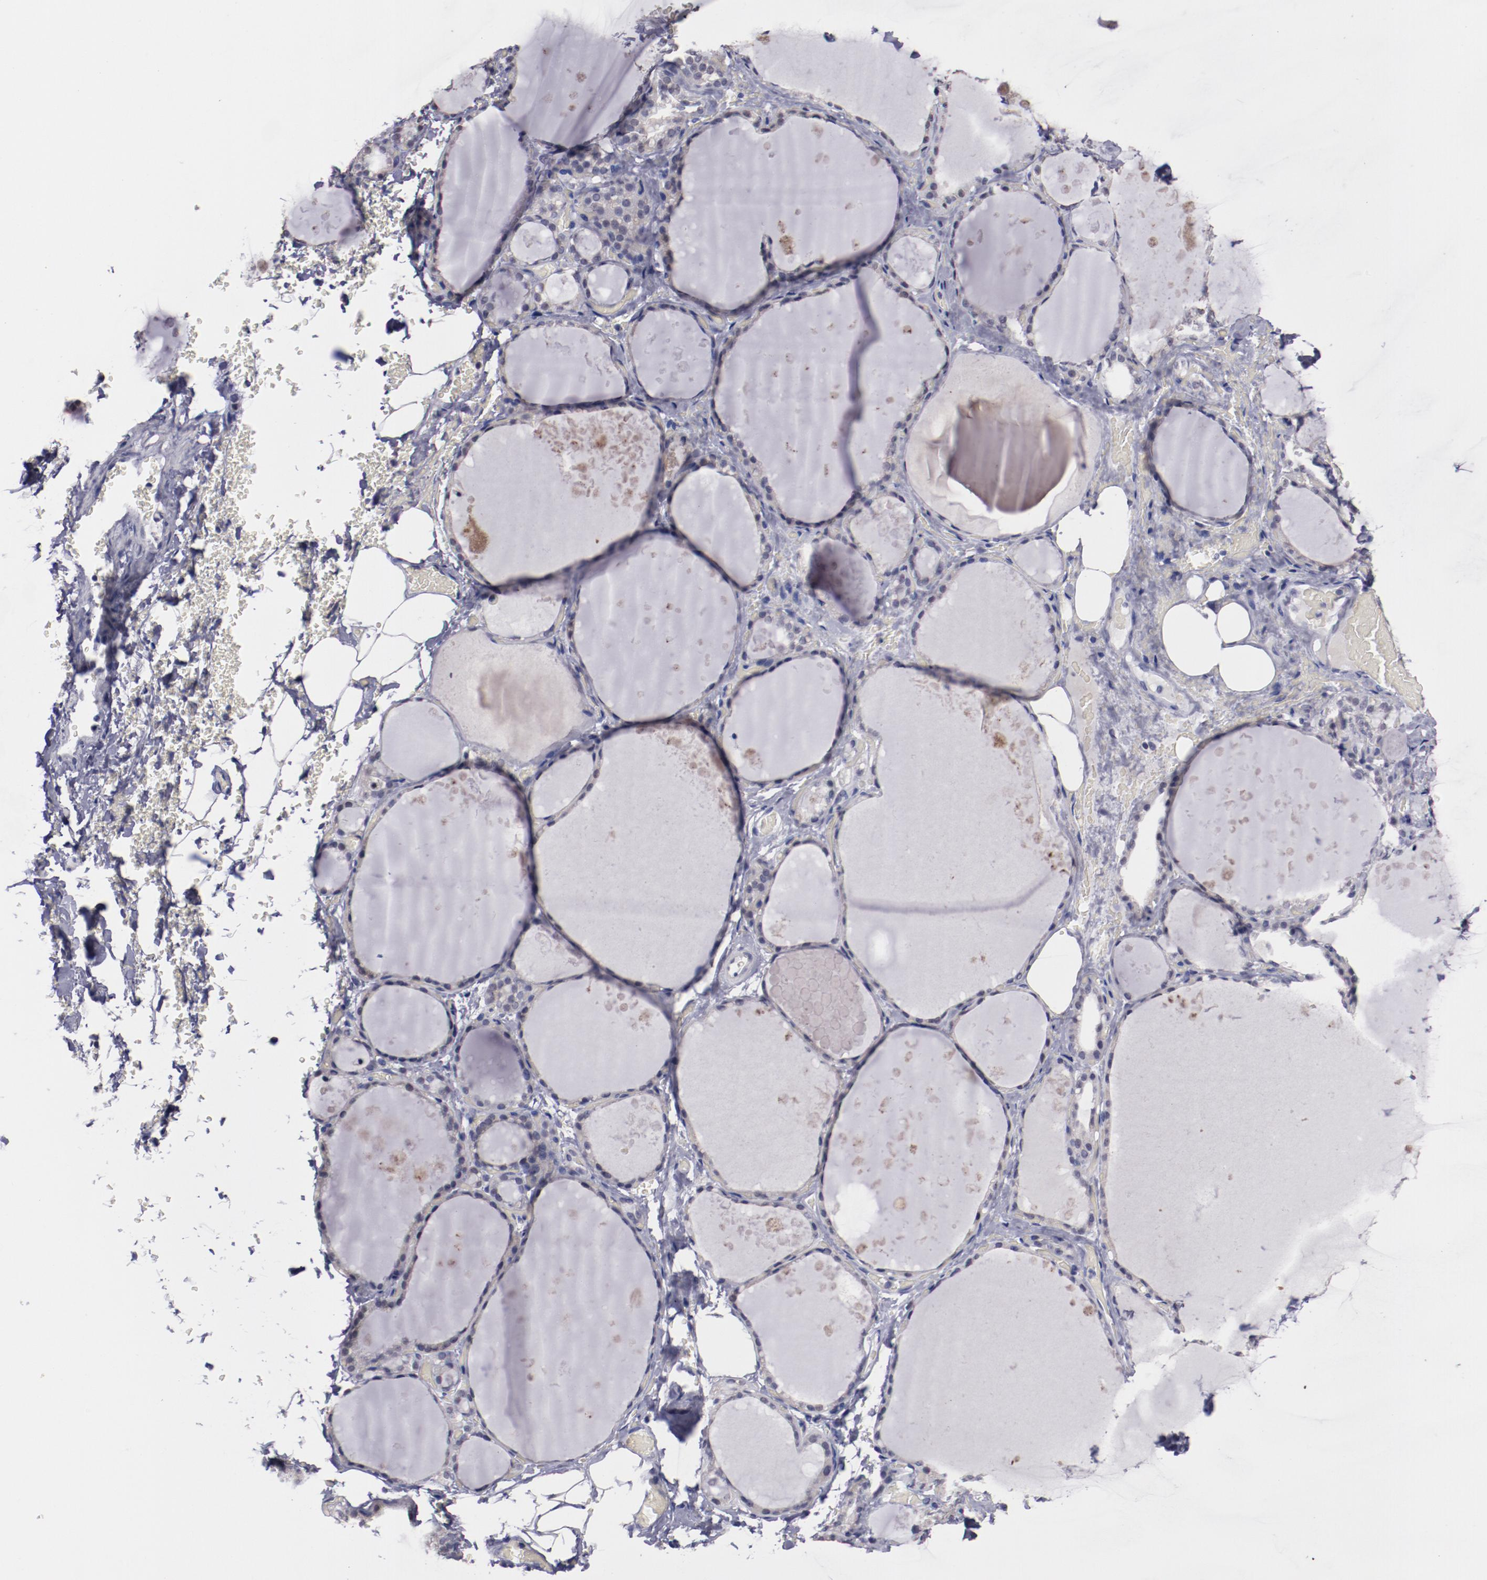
{"staining": {"intensity": "weak", "quantity": "25%-75%", "location": "nuclear"}, "tissue": "thyroid gland", "cell_type": "Glandular cells", "image_type": "normal", "snomed": [{"axis": "morphology", "description": "Normal tissue, NOS"}, {"axis": "topography", "description": "Thyroid gland"}], "caption": "Benign thyroid gland shows weak nuclear staining in approximately 25%-75% of glandular cells, visualized by immunohistochemistry. The staining was performed using DAB, with brown indicating positive protein expression. Nuclei are stained blue with hematoxylin.", "gene": "NRXN3", "patient": {"sex": "male", "age": 61}}